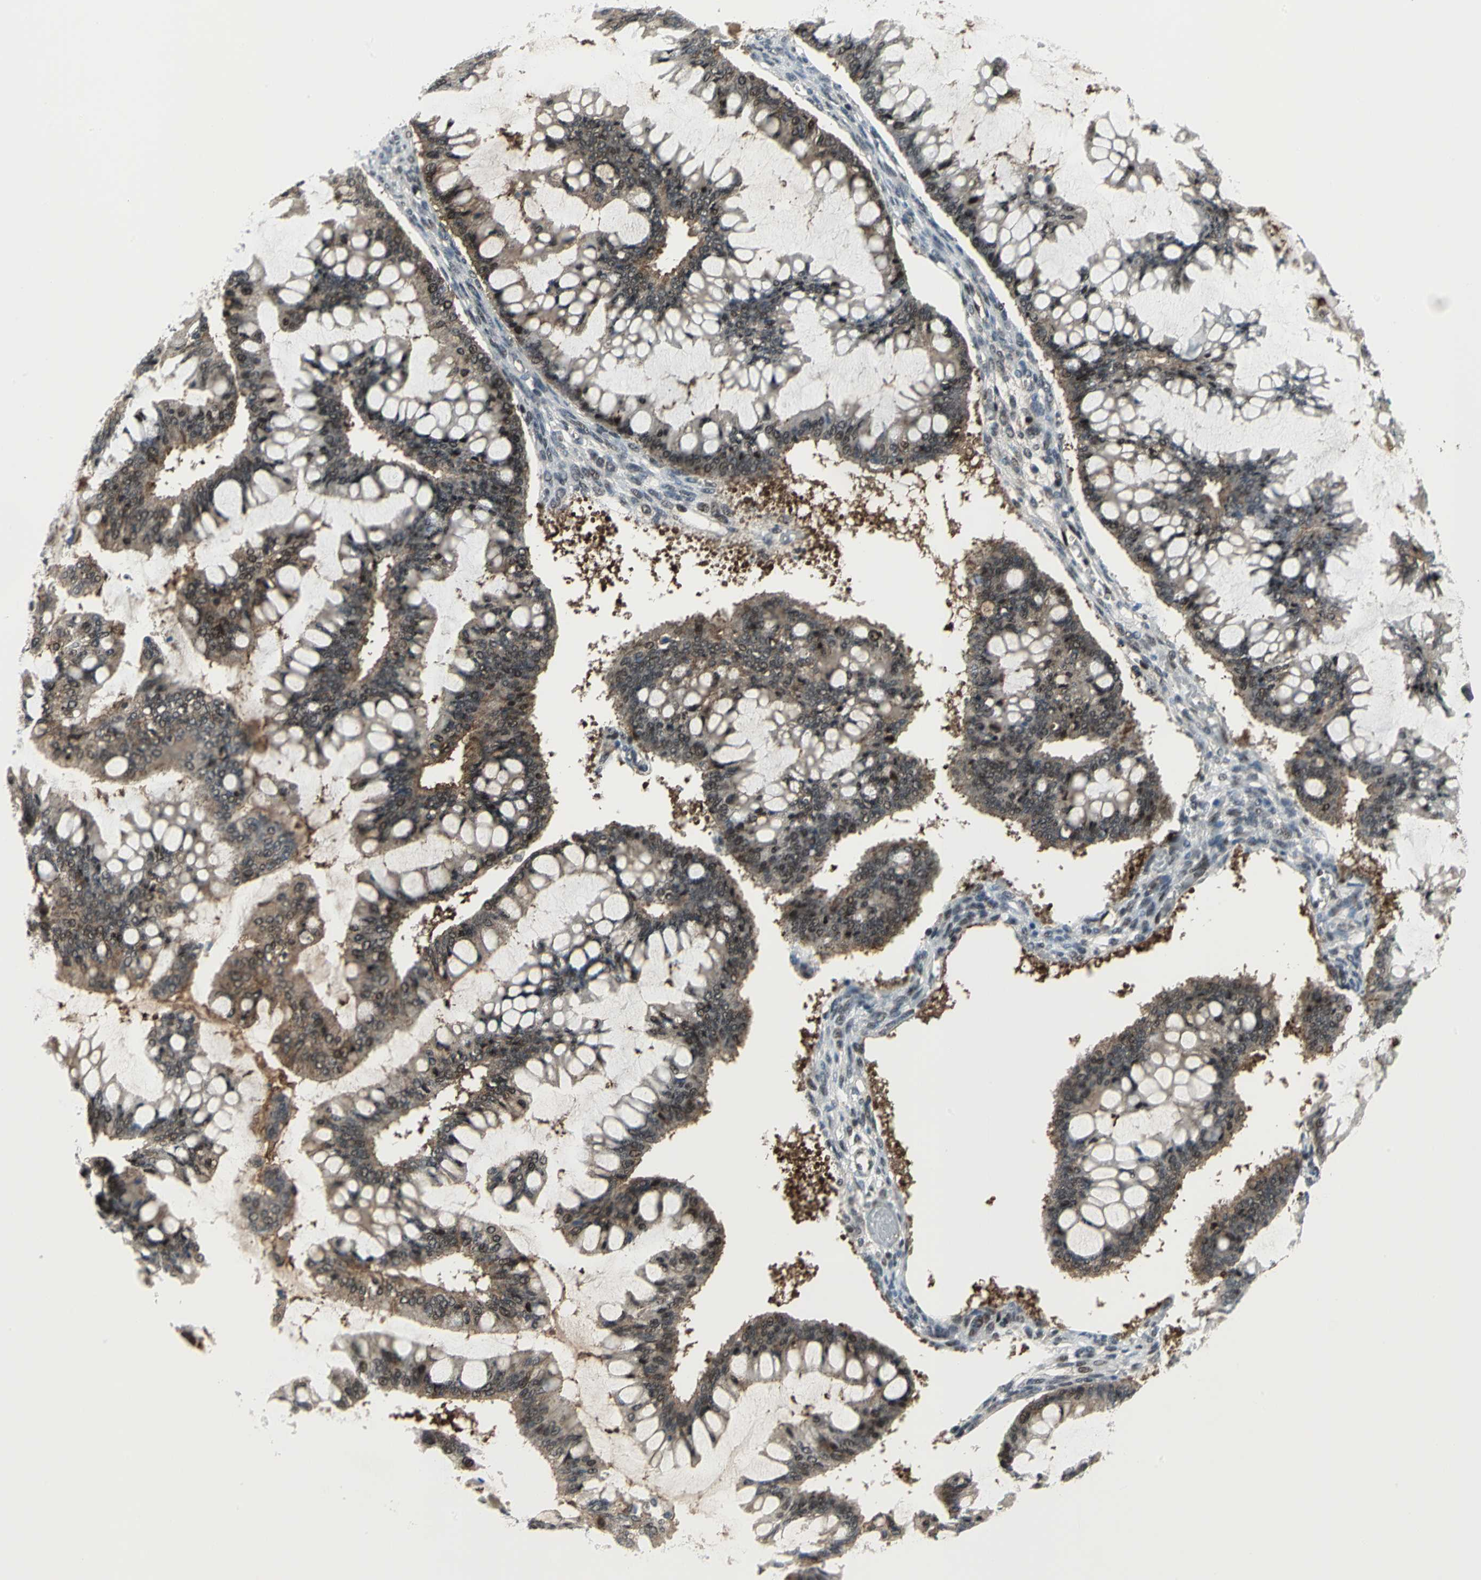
{"staining": {"intensity": "moderate", "quantity": "25%-75%", "location": "nuclear"}, "tissue": "ovarian cancer", "cell_type": "Tumor cells", "image_type": "cancer", "snomed": [{"axis": "morphology", "description": "Cystadenocarcinoma, mucinous, NOS"}, {"axis": "topography", "description": "Ovary"}], "caption": "A micrograph showing moderate nuclear positivity in approximately 25%-75% of tumor cells in ovarian cancer, as visualized by brown immunohistochemical staining.", "gene": "PSMA4", "patient": {"sex": "female", "age": 73}}